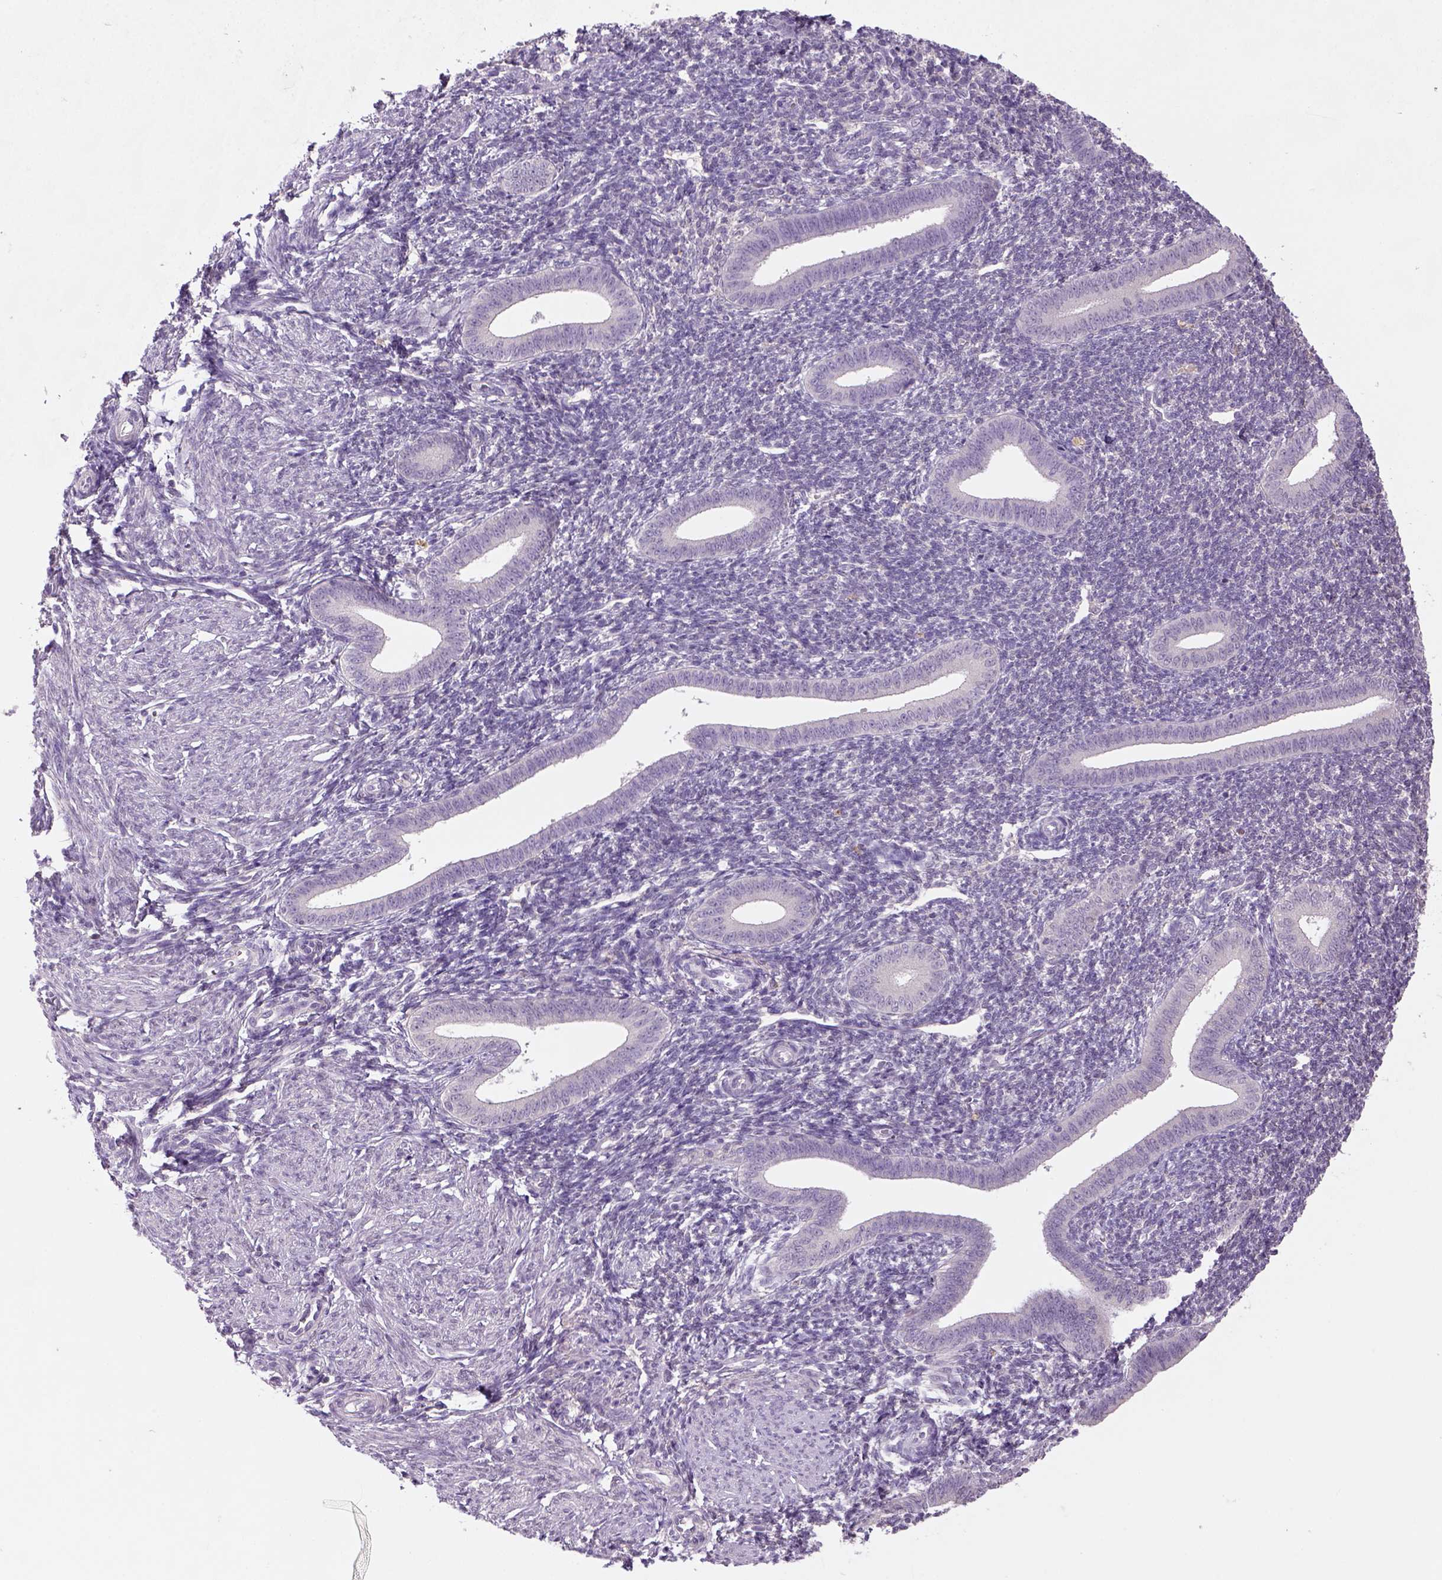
{"staining": {"intensity": "negative", "quantity": "none", "location": "none"}, "tissue": "endometrium", "cell_type": "Cells in endometrial stroma", "image_type": "normal", "snomed": [{"axis": "morphology", "description": "Normal tissue, NOS"}, {"axis": "topography", "description": "Endometrium"}], "caption": "Normal endometrium was stained to show a protein in brown. There is no significant staining in cells in endometrial stroma. (DAB immunohistochemistry (IHC) visualized using brightfield microscopy, high magnification).", "gene": "NLGN2", "patient": {"sex": "female", "age": 25}}